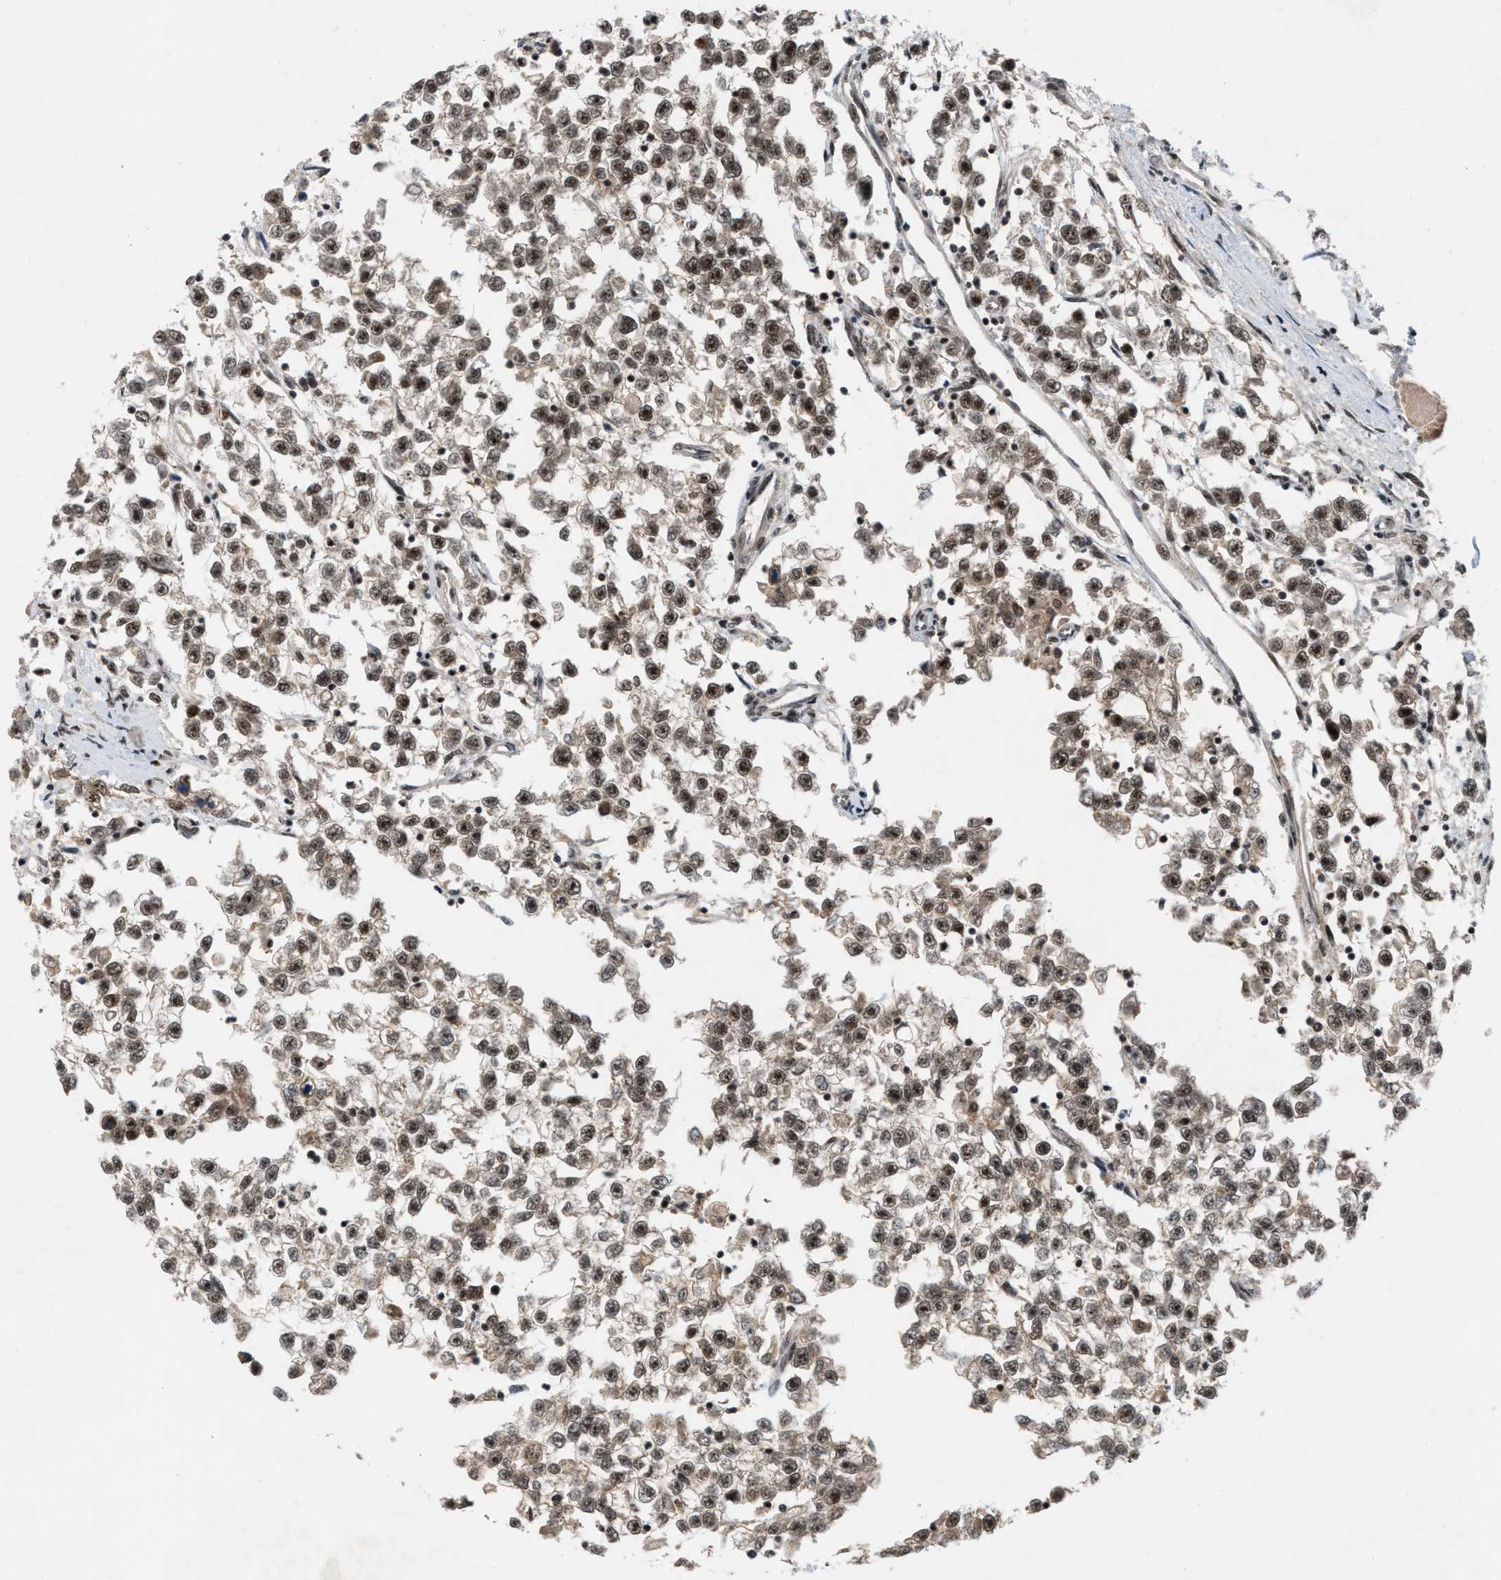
{"staining": {"intensity": "moderate", "quantity": ">75%", "location": "nuclear"}, "tissue": "testis cancer", "cell_type": "Tumor cells", "image_type": "cancer", "snomed": [{"axis": "morphology", "description": "Seminoma, NOS"}, {"axis": "morphology", "description": "Carcinoma, Embryonal, NOS"}, {"axis": "topography", "description": "Testis"}], "caption": "Immunohistochemistry micrograph of neoplastic tissue: human testis seminoma stained using IHC reveals medium levels of moderate protein expression localized specifically in the nuclear of tumor cells, appearing as a nuclear brown color.", "gene": "PRPF4", "patient": {"sex": "male", "age": 51}}